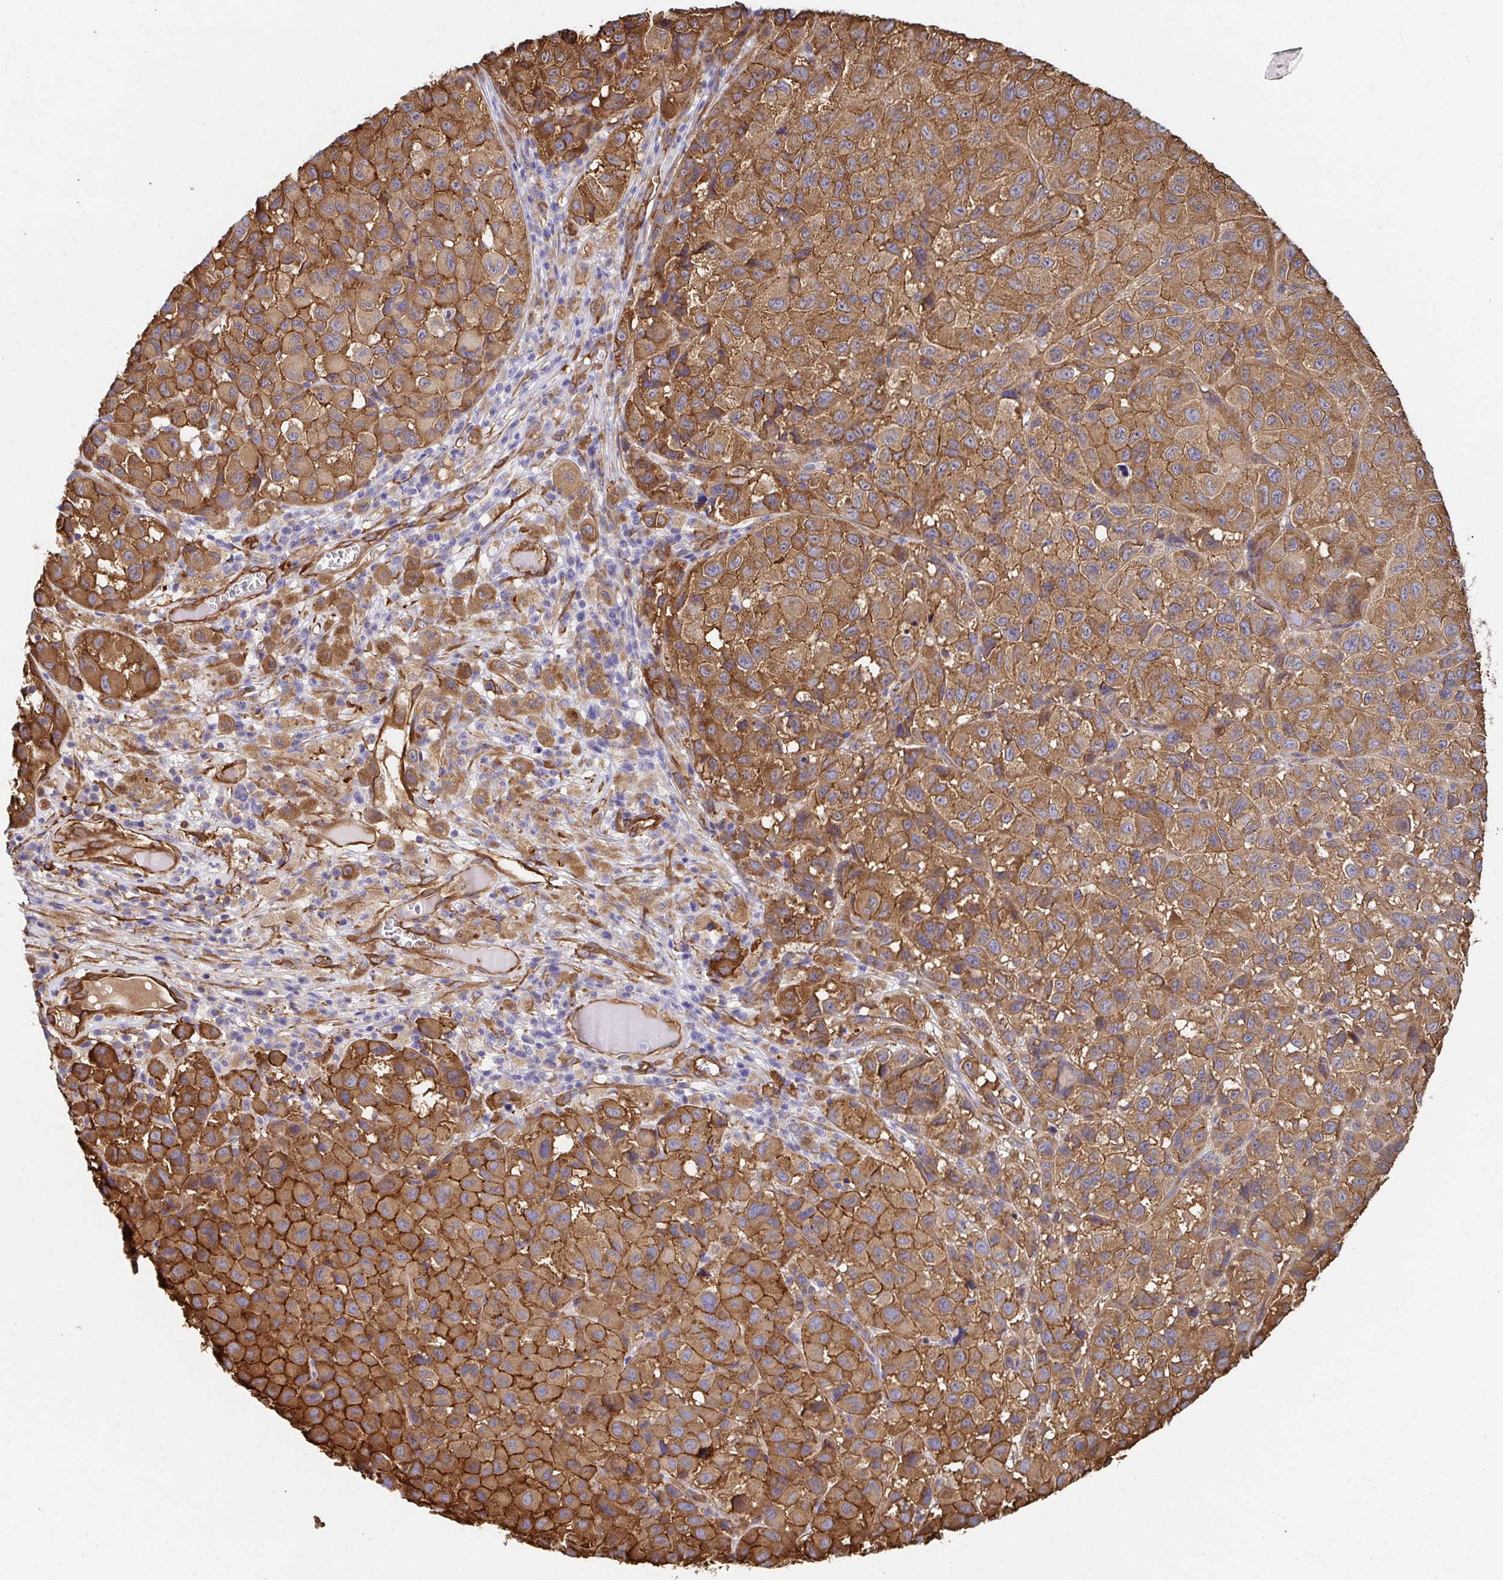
{"staining": {"intensity": "moderate", "quantity": ">75%", "location": "cytoplasmic/membranous"}, "tissue": "melanoma", "cell_type": "Tumor cells", "image_type": "cancer", "snomed": [{"axis": "morphology", "description": "Malignant melanoma, NOS"}, {"axis": "topography", "description": "Skin"}], "caption": "IHC photomicrograph of neoplastic tissue: human melanoma stained using immunohistochemistry displays medium levels of moderate protein expression localized specifically in the cytoplasmic/membranous of tumor cells, appearing as a cytoplasmic/membranous brown color.", "gene": "CTTN", "patient": {"sex": "male", "age": 93}}